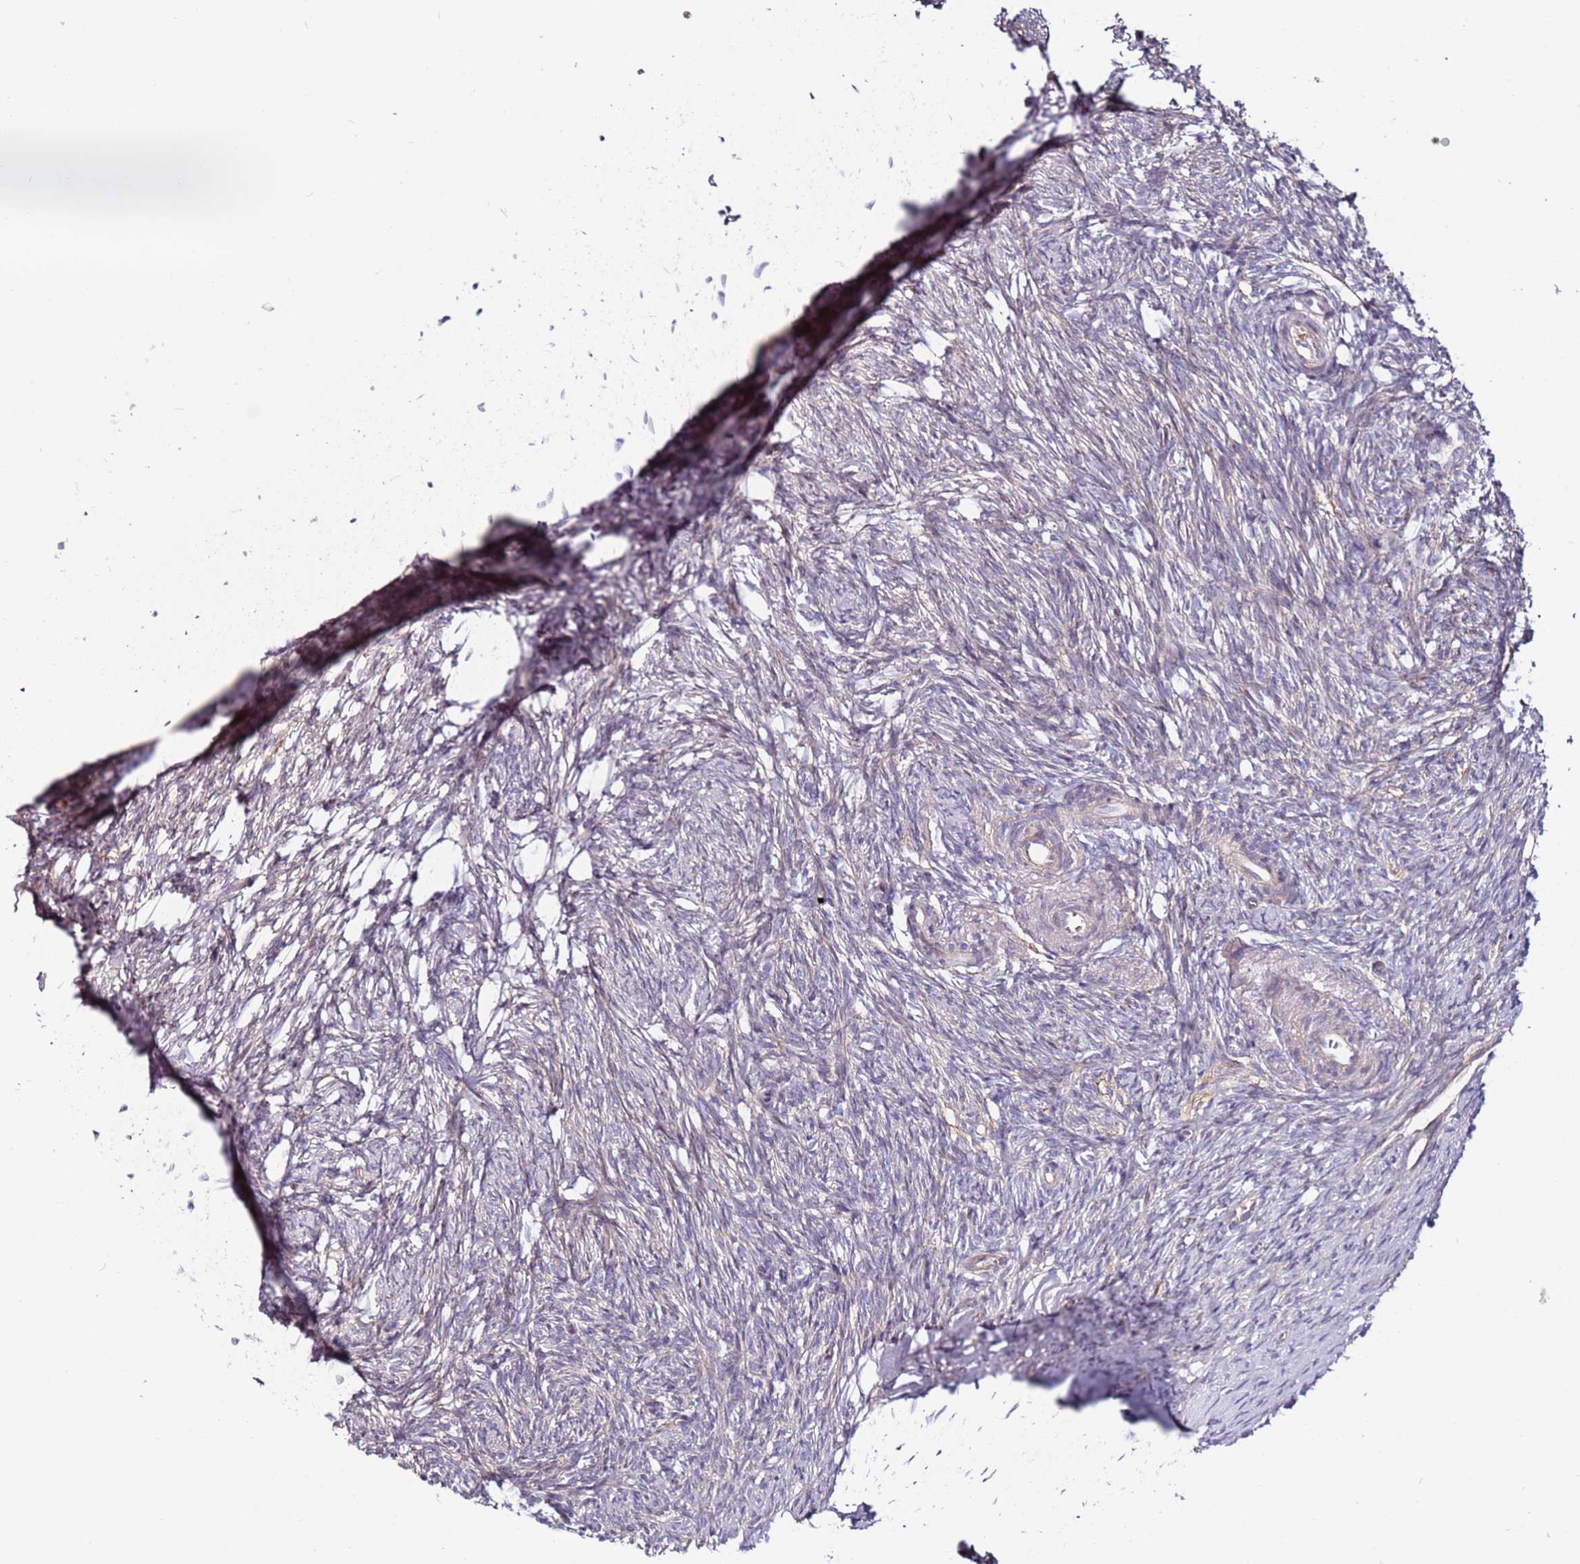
{"staining": {"intensity": "moderate", "quantity": "<25%", "location": "cytoplasmic/membranous"}, "tissue": "ovary", "cell_type": "Ovarian stroma cells", "image_type": "normal", "snomed": [{"axis": "morphology", "description": "Normal tissue, NOS"}, {"axis": "topography", "description": "Ovary"}], "caption": "Immunohistochemistry (IHC) of normal ovary displays low levels of moderate cytoplasmic/membranous positivity in about <25% of ovarian stroma cells.", "gene": "MTG2", "patient": {"sex": "female", "age": 51}}